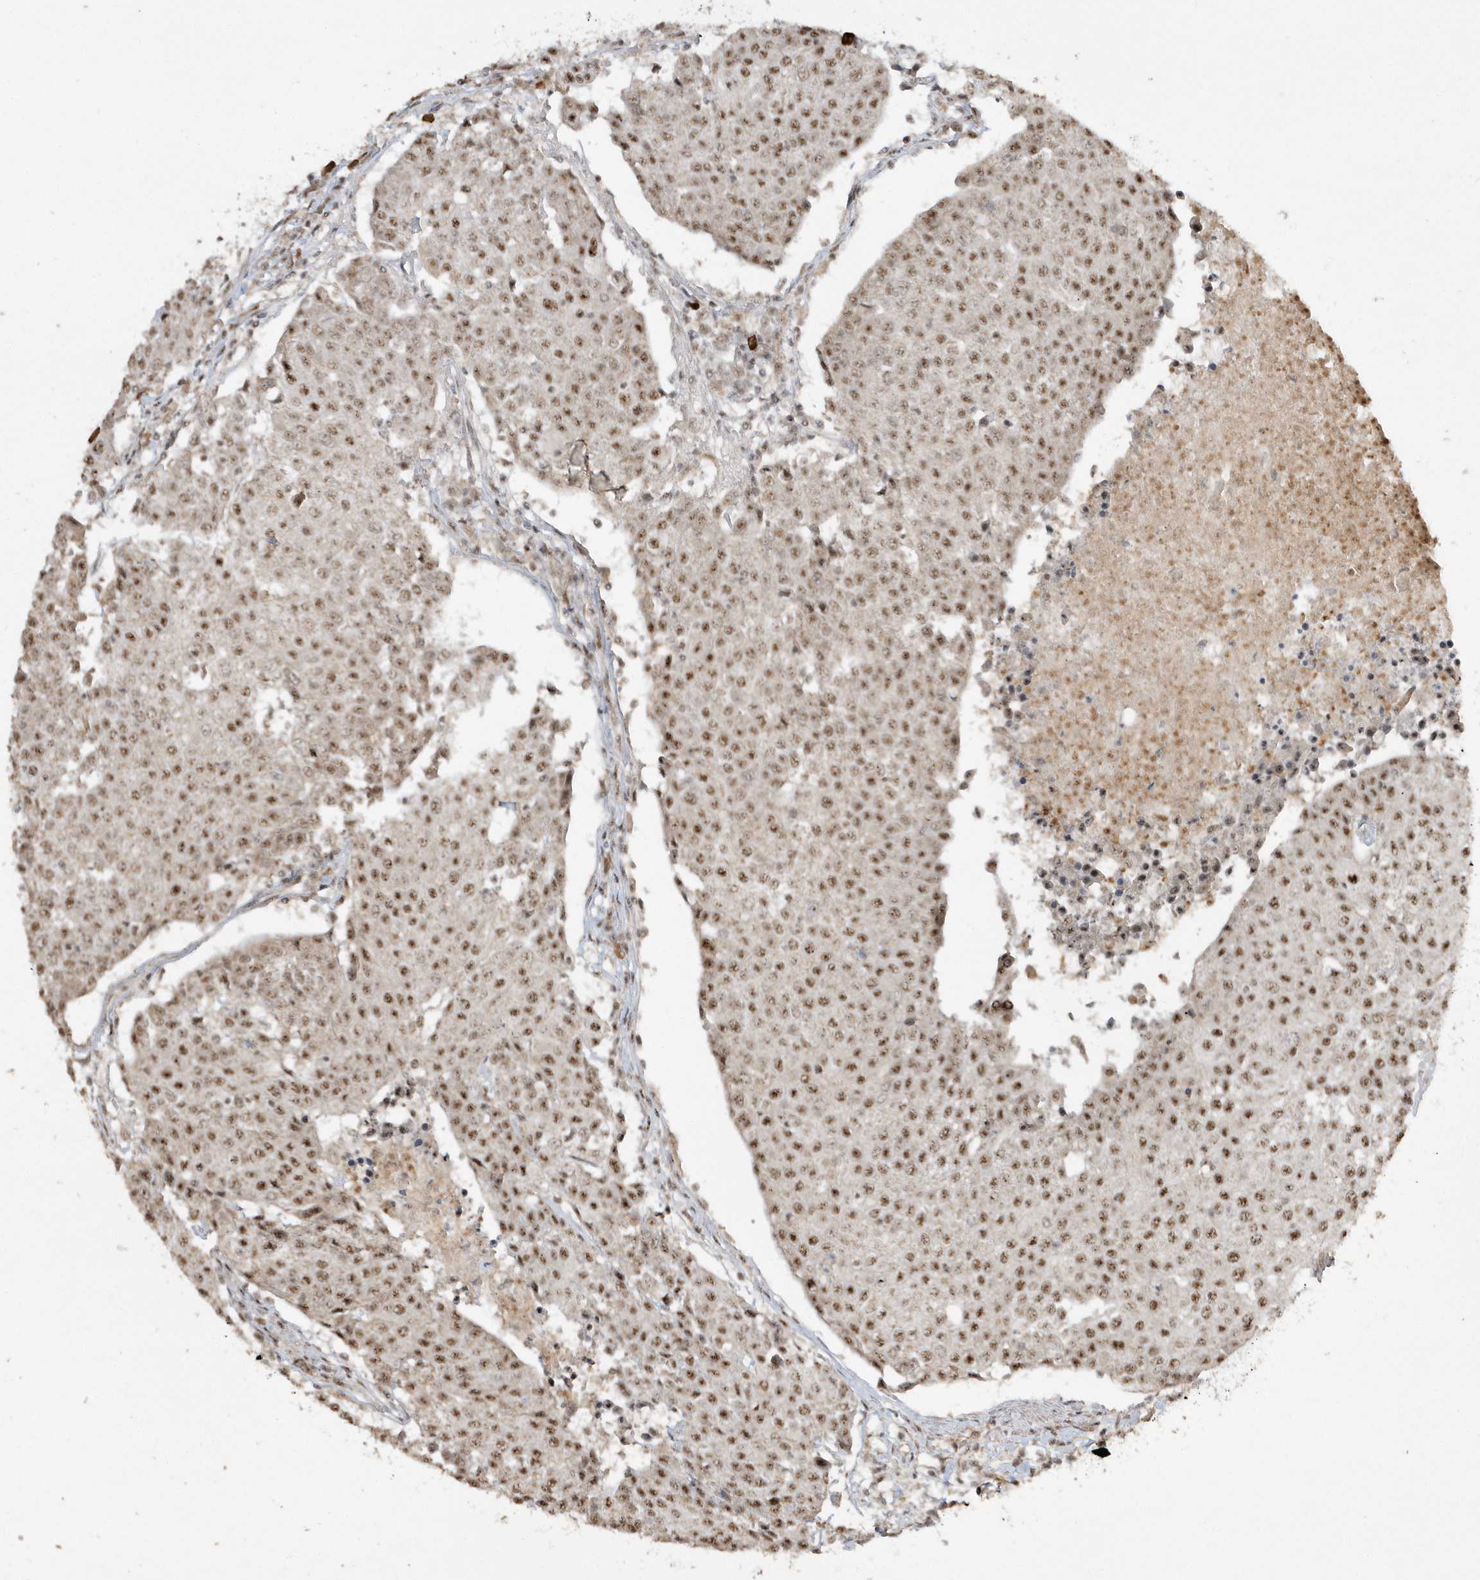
{"staining": {"intensity": "moderate", "quantity": ">75%", "location": "nuclear"}, "tissue": "urothelial cancer", "cell_type": "Tumor cells", "image_type": "cancer", "snomed": [{"axis": "morphology", "description": "Urothelial carcinoma, High grade"}, {"axis": "topography", "description": "Urinary bladder"}], "caption": "The image shows a brown stain indicating the presence of a protein in the nuclear of tumor cells in urothelial cancer. The protein is shown in brown color, while the nuclei are stained blue.", "gene": "POLR3B", "patient": {"sex": "female", "age": 85}}